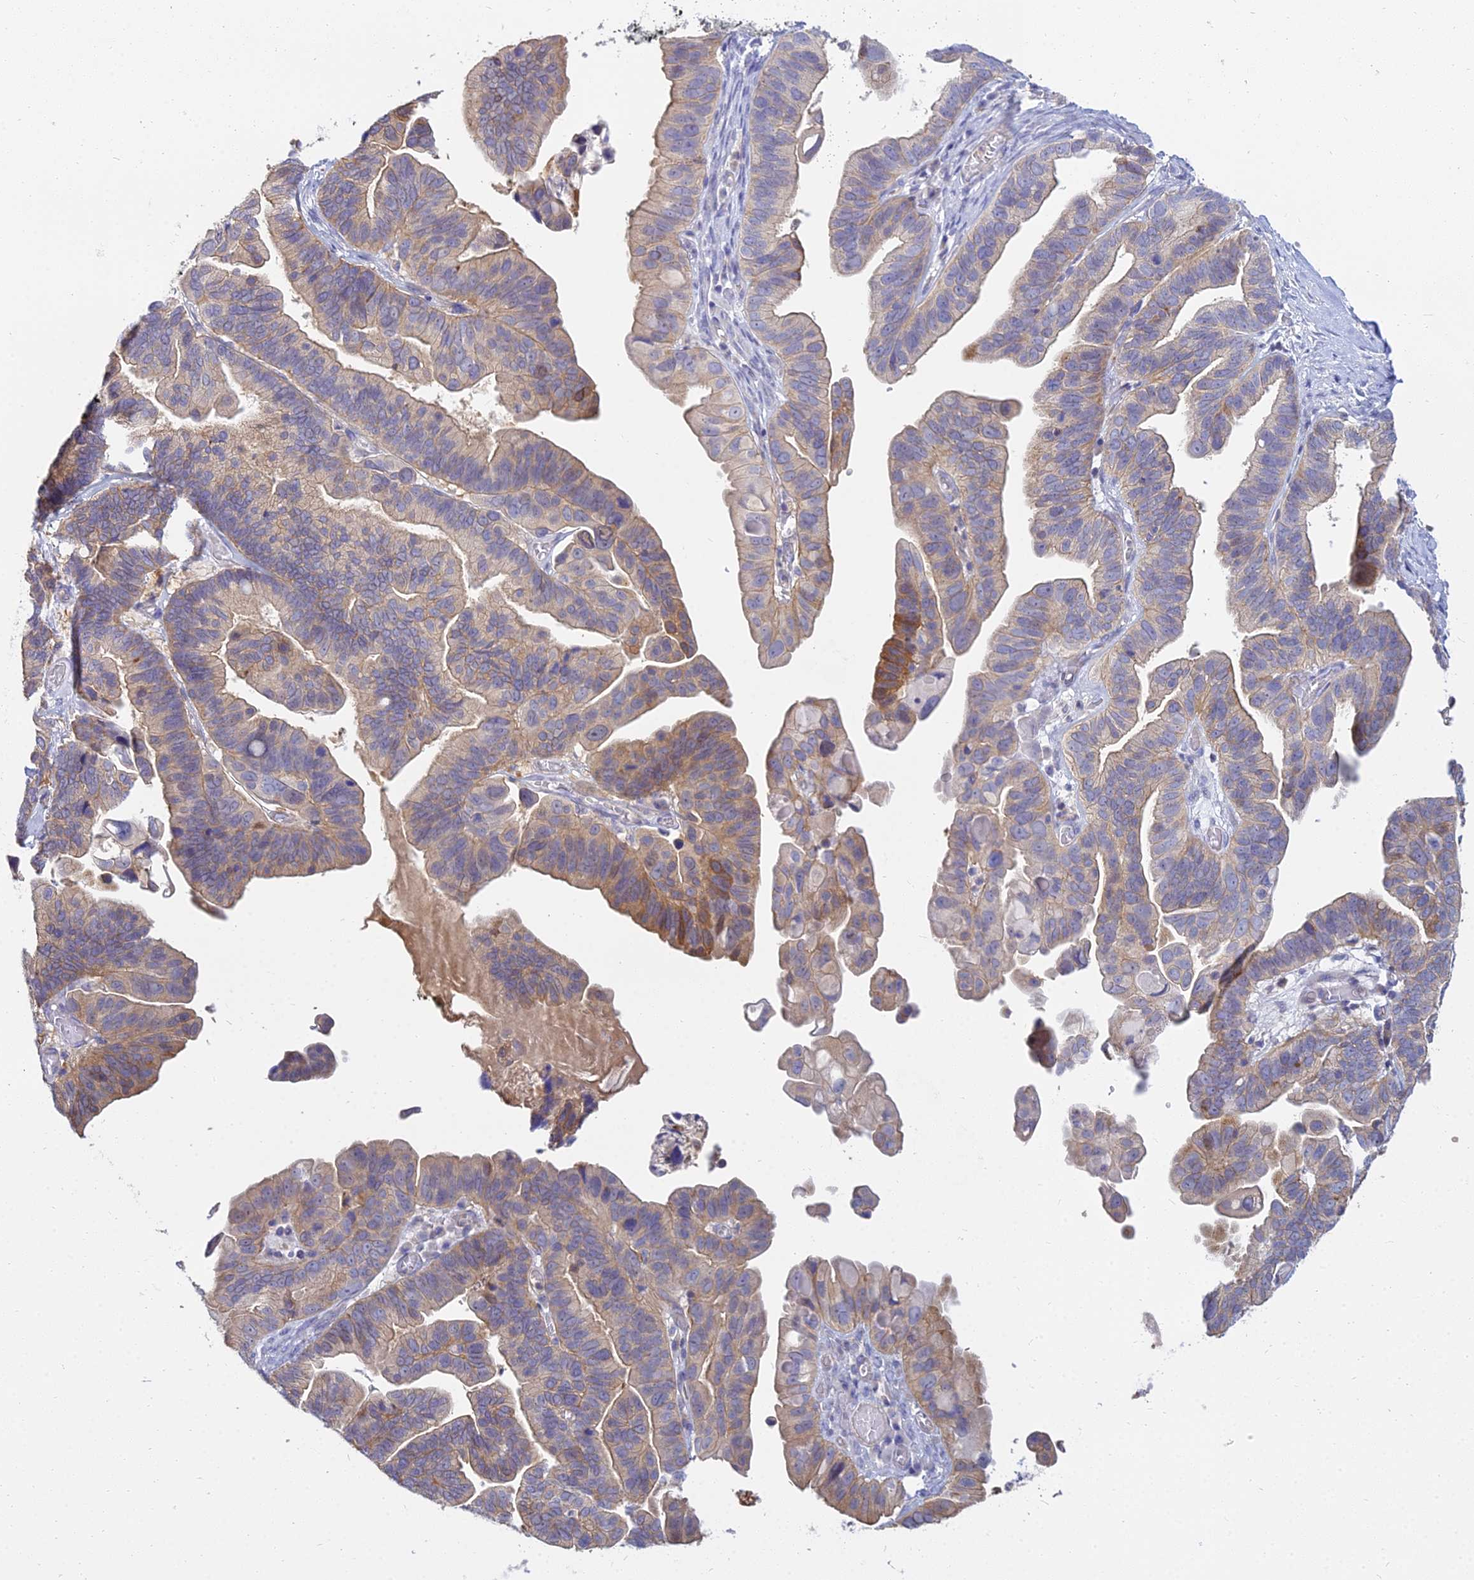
{"staining": {"intensity": "moderate", "quantity": "<25%", "location": "cytoplasmic/membranous"}, "tissue": "ovarian cancer", "cell_type": "Tumor cells", "image_type": "cancer", "snomed": [{"axis": "morphology", "description": "Cystadenocarcinoma, serous, NOS"}, {"axis": "topography", "description": "Ovary"}], "caption": "Protein expression analysis of human ovarian cancer (serous cystadenocarcinoma) reveals moderate cytoplasmic/membranous positivity in approximately <25% of tumor cells.", "gene": "SMIM24", "patient": {"sex": "female", "age": 56}}